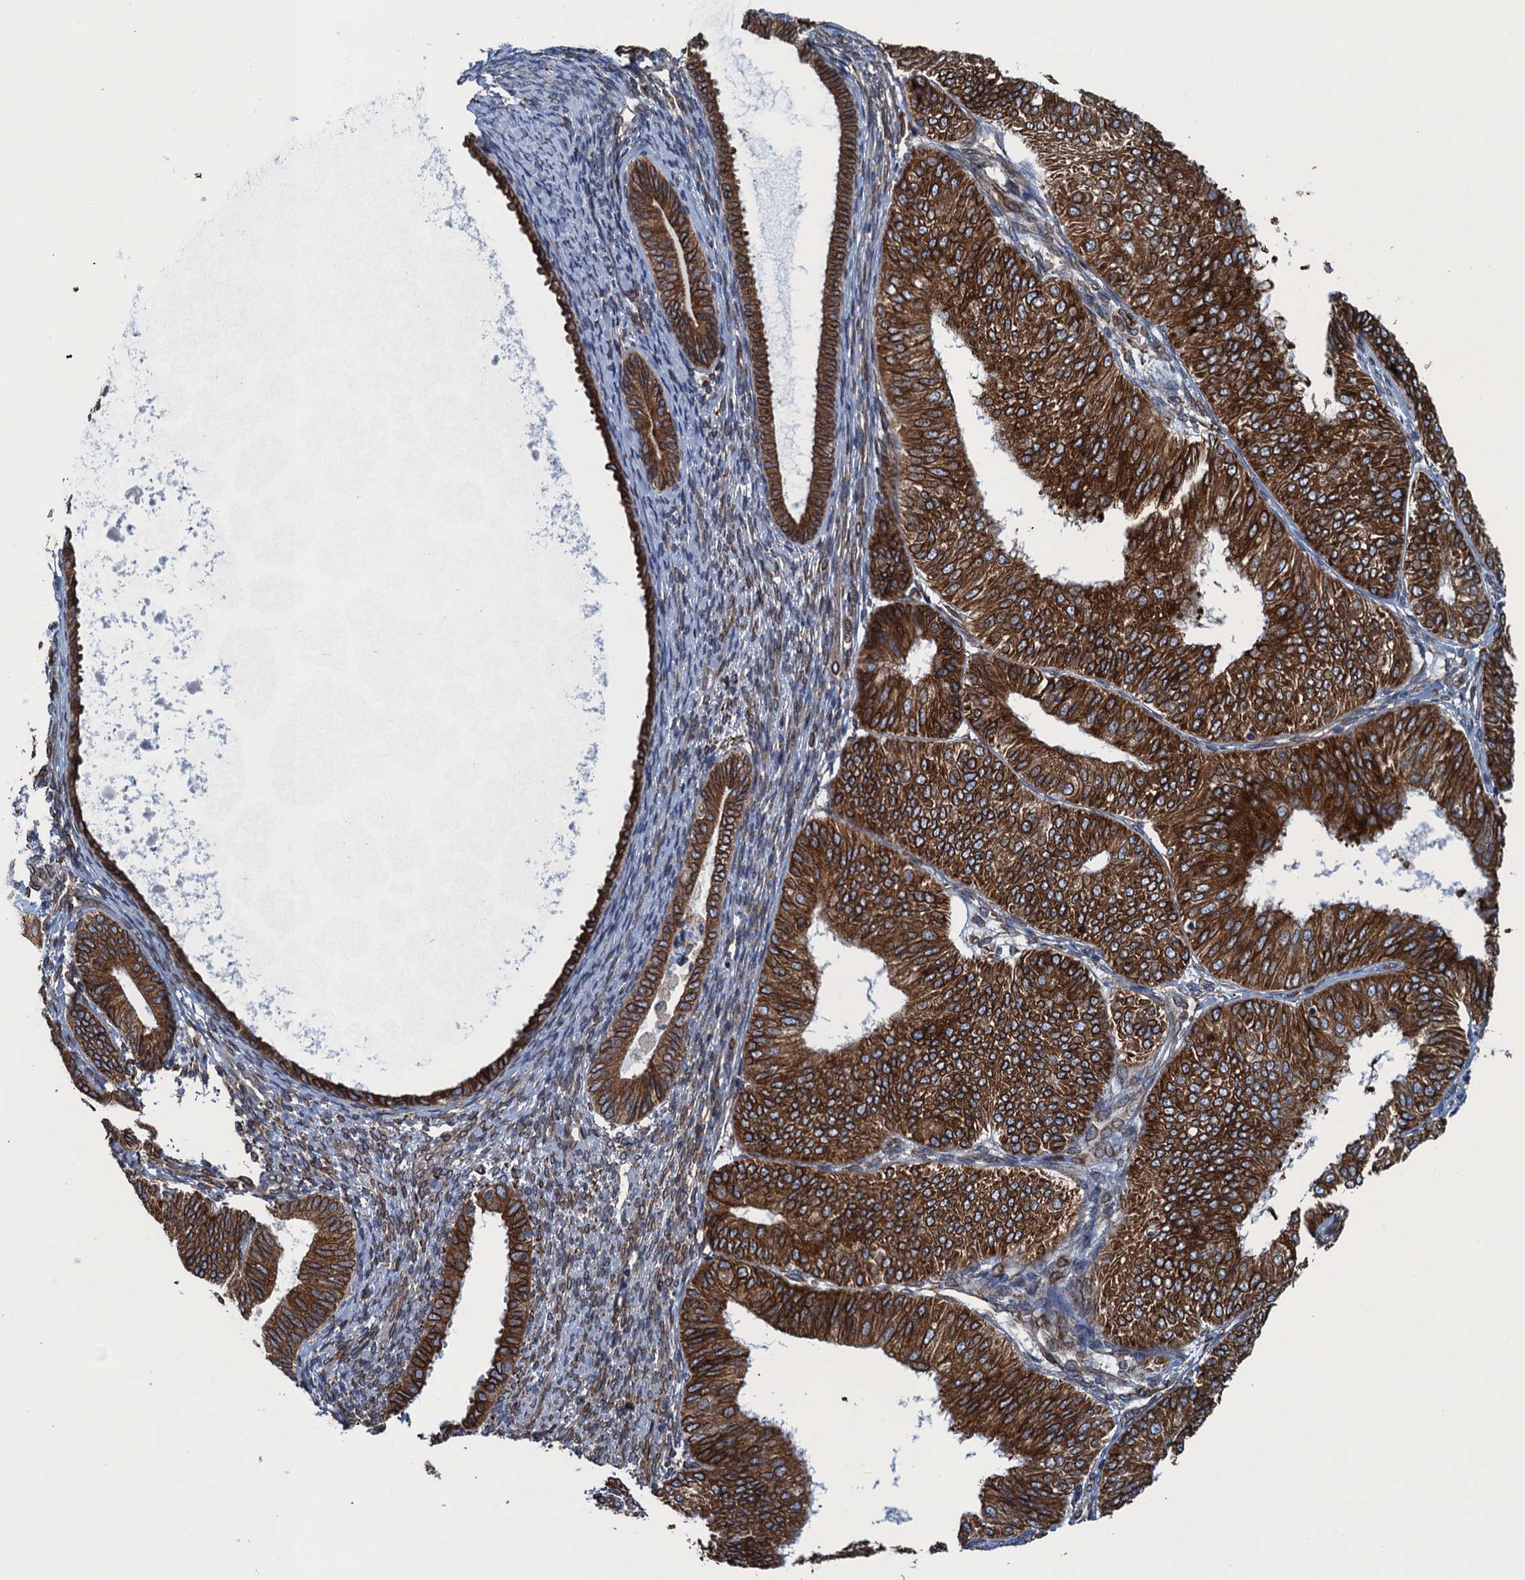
{"staining": {"intensity": "strong", "quantity": ">75%", "location": "cytoplasmic/membranous"}, "tissue": "endometrial cancer", "cell_type": "Tumor cells", "image_type": "cancer", "snomed": [{"axis": "morphology", "description": "Adenocarcinoma, NOS"}, {"axis": "topography", "description": "Endometrium"}], "caption": "Immunohistochemistry (IHC) of endometrial cancer (adenocarcinoma) exhibits high levels of strong cytoplasmic/membranous staining in about >75% of tumor cells.", "gene": "TMEM205", "patient": {"sex": "female", "age": 58}}